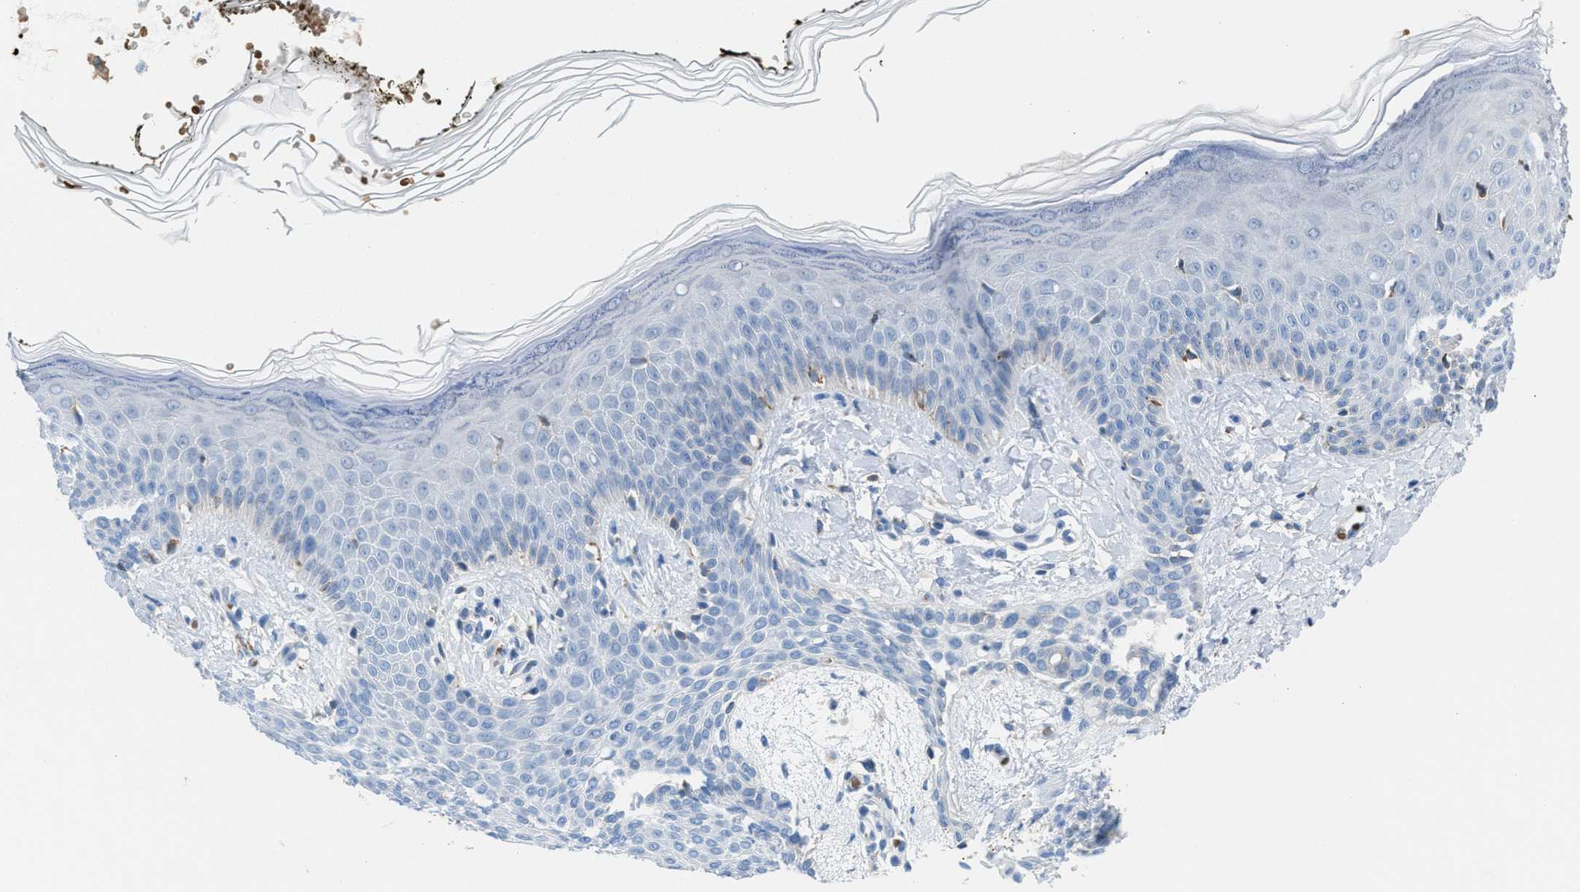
{"staining": {"intensity": "negative", "quantity": "none", "location": "none"}, "tissue": "skin", "cell_type": "Fibroblasts", "image_type": "normal", "snomed": [{"axis": "morphology", "description": "Normal tissue, NOS"}, {"axis": "topography", "description": "Skin"}, {"axis": "topography", "description": "Peripheral nerve tissue"}], "caption": "The histopathology image reveals no significant staining in fibroblasts of skin. (DAB IHC with hematoxylin counter stain).", "gene": "CA3", "patient": {"sex": "male", "age": 24}}